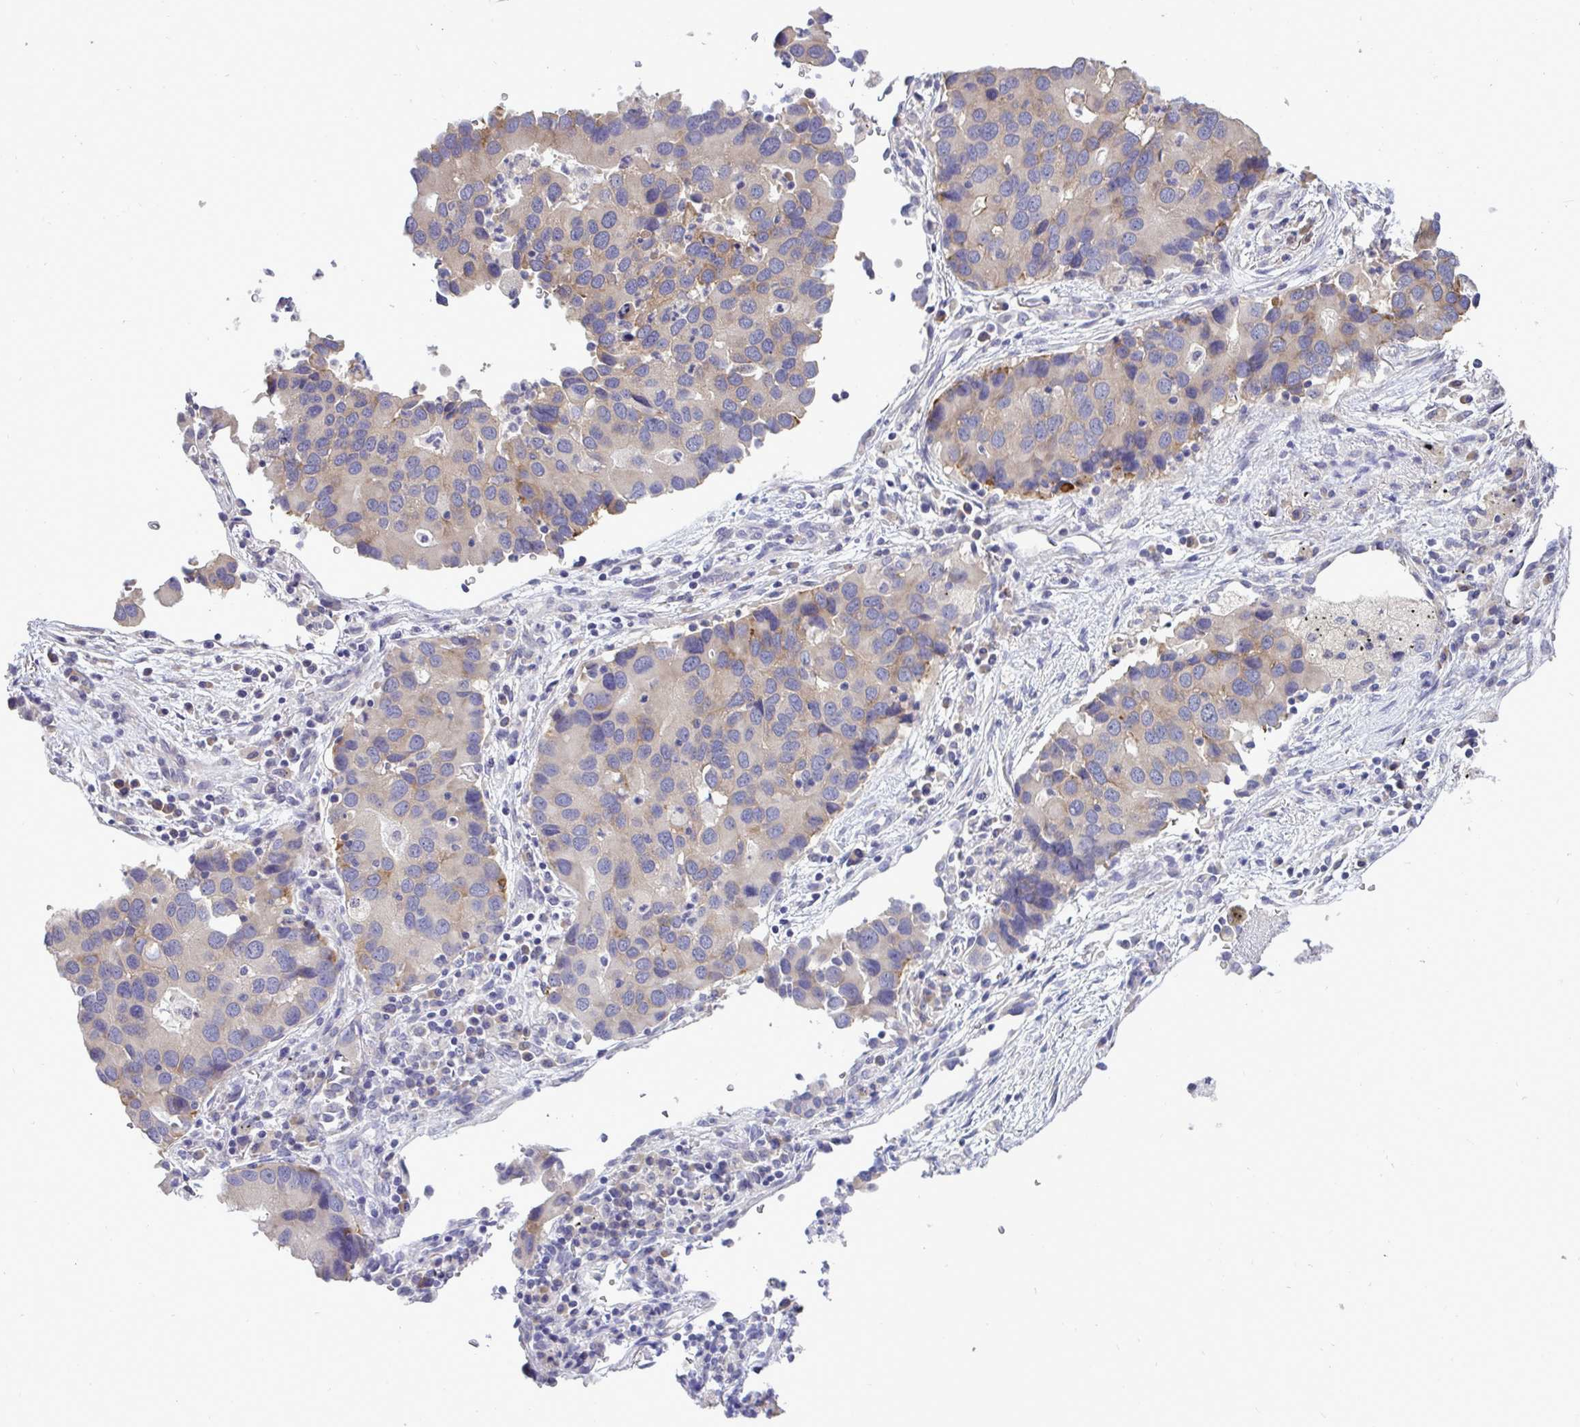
{"staining": {"intensity": "weak", "quantity": "25%-75%", "location": "cytoplasmic/membranous"}, "tissue": "lung cancer", "cell_type": "Tumor cells", "image_type": "cancer", "snomed": [{"axis": "morphology", "description": "Aneuploidy"}, {"axis": "morphology", "description": "Adenocarcinoma, NOS"}, {"axis": "topography", "description": "Lymph node"}, {"axis": "topography", "description": "Lung"}], "caption": "IHC micrograph of human lung adenocarcinoma stained for a protein (brown), which exhibits low levels of weak cytoplasmic/membranous expression in about 25%-75% of tumor cells.", "gene": "TMEM41A", "patient": {"sex": "female", "age": 74}}